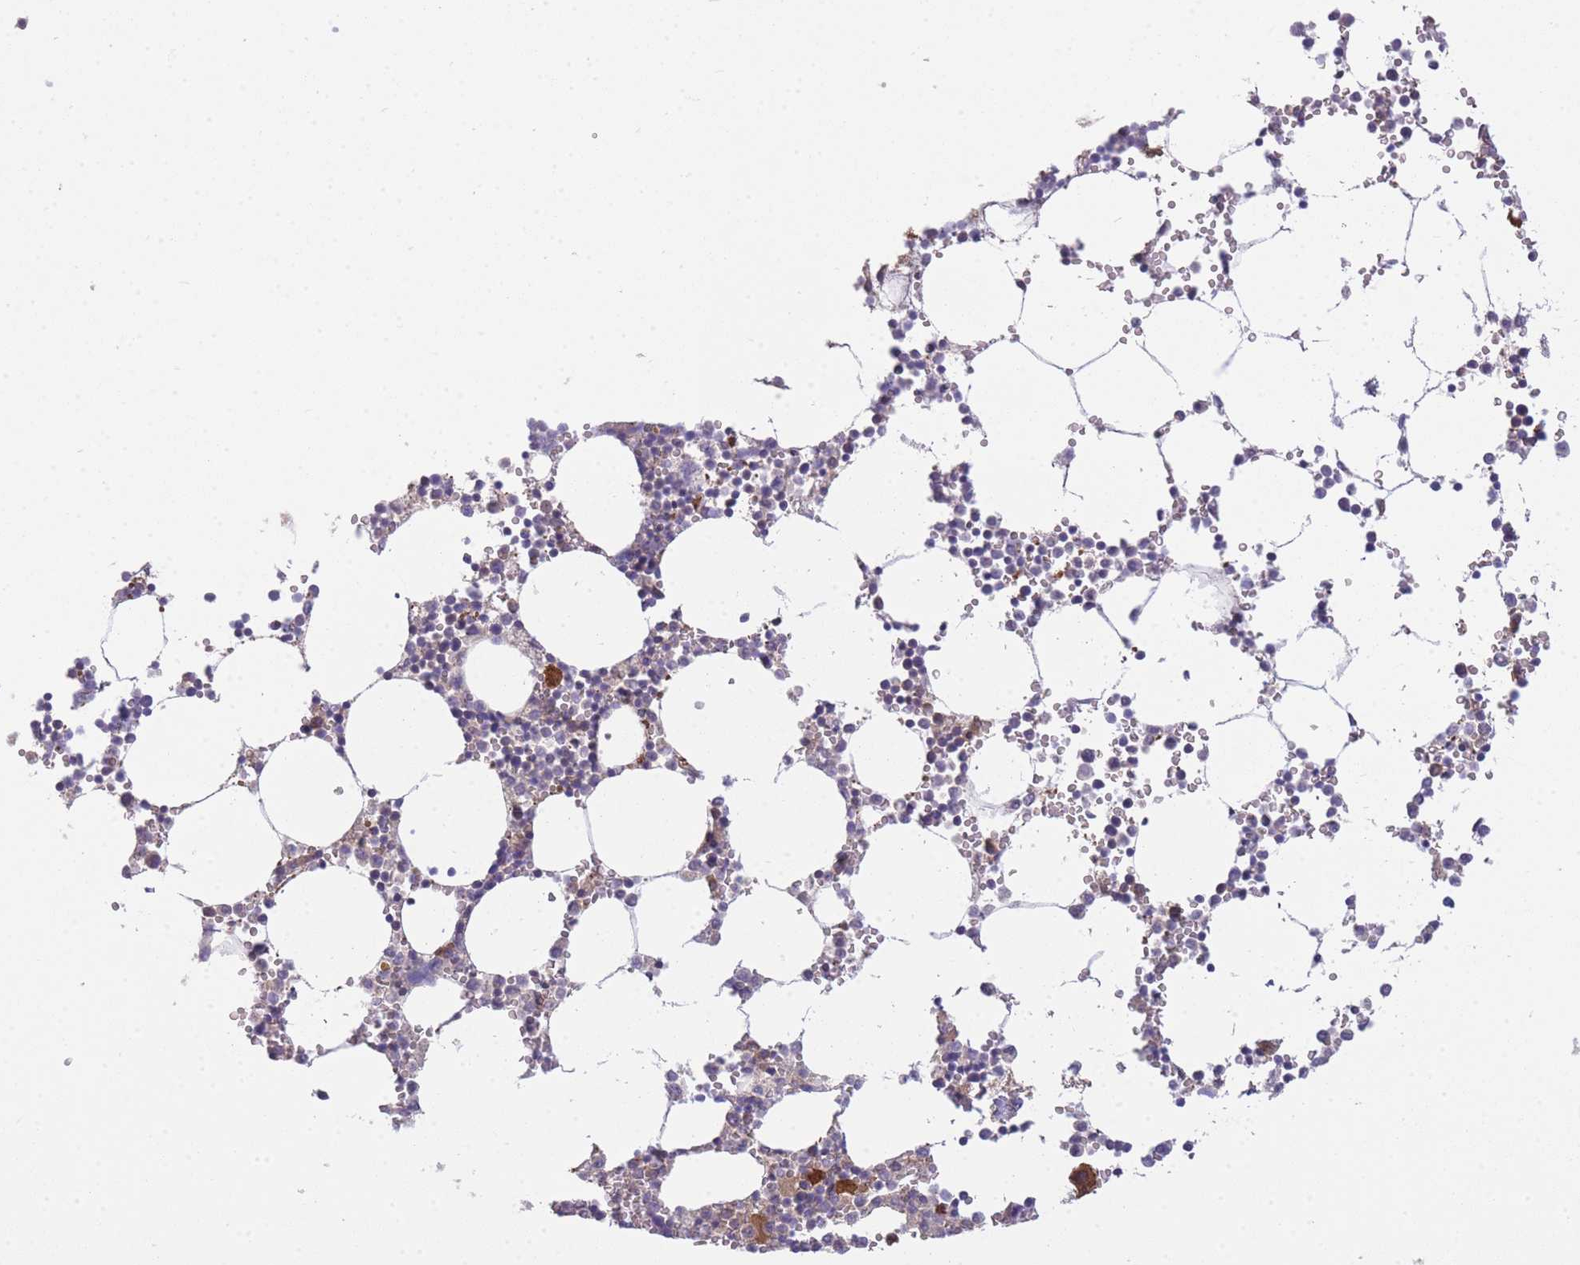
{"staining": {"intensity": "negative", "quantity": "none", "location": "none"}, "tissue": "bone marrow", "cell_type": "Hematopoietic cells", "image_type": "normal", "snomed": [{"axis": "morphology", "description": "Normal tissue, NOS"}, {"axis": "topography", "description": "Bone marrow"}], "caption": "A micrograph of bone marrow stained for a protein exhibits no brown staining in hematopoietic cells. The staining is performed using DAB (3,3'-diaminobenzidine) brown chromogen with nuclei counter-stained in using hematoxylin.", "gene": "PFDN6", "patient": {"sex": "female", "age": 64}}